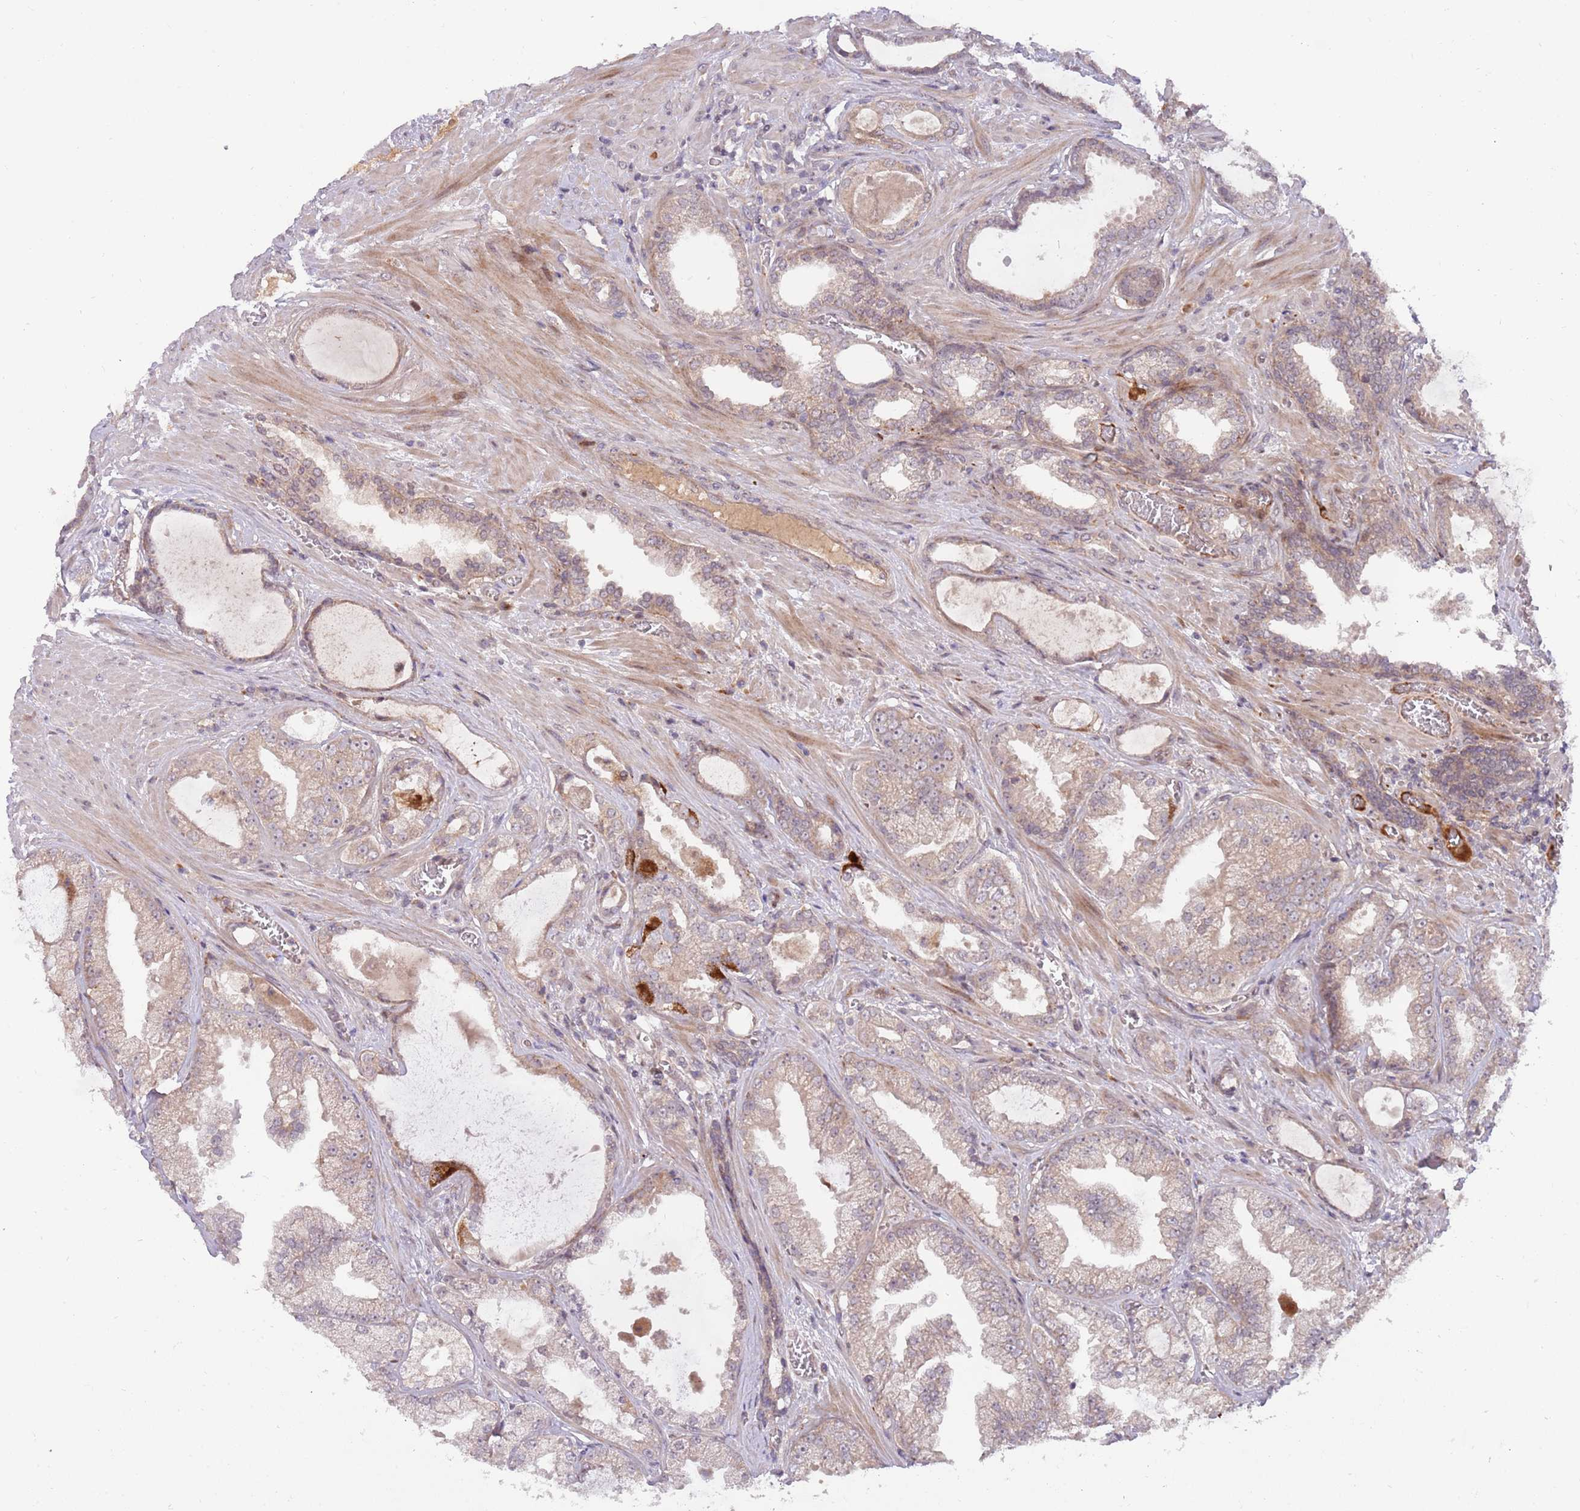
{"staining": {"intensity": "weak", "quantity": ">75%", "location": "cytoplasmic/membranous"}, "tissue": "prostate cancer", "cell_type": "Tumor cells", "image_type": "cancer", "snomed": [{"axis": "morphology", "description": "Adenocarcinoma, Low grade"}, {"axis": "topography", "description": "Prostate"}], "caption": "Human prostate cancer stained with a brown dye demonstrates weak cytoplasmic/membranous positive expression in about >75% of tumor cells.", "gene": "NT5DC4", "patient": {"sex": "male", "age": 57}}